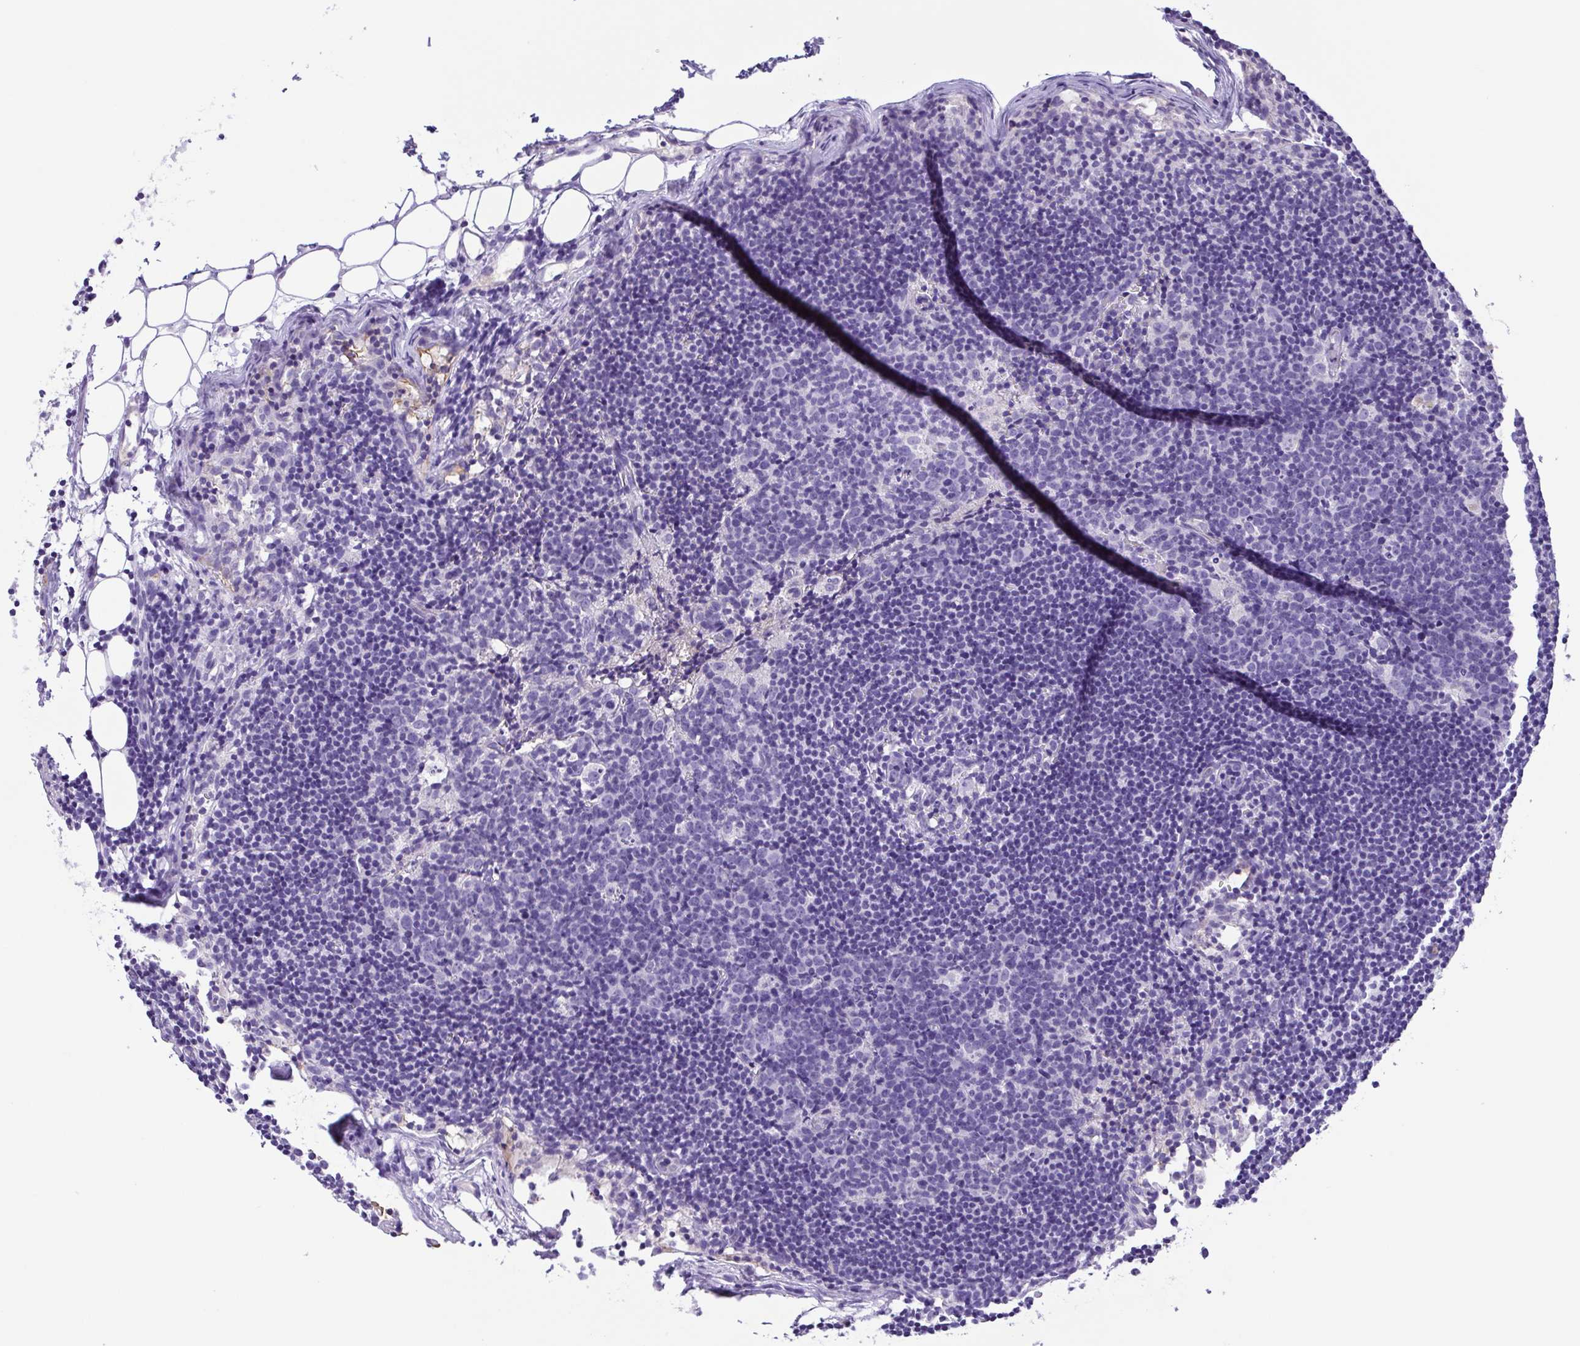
{"staining": {"intensity": "negative", "quantity": "none", "location": "none"}, "tissue": "lymph node", "cell_type": "Germinal center cells", "image_type": "normal", "snomed": [{"axis": "morphology", "description": "Normal tissue, NOS"}, {"axis": "topography", "description": "Lymph node"}], "caption": "Immunohistochemistry photomicrograph of unremarkable lymph node: human lymph node stained with DAB (3,3'-diaminobenzidine) demonstrates no significant protein positivity in germinal center cells. The staining is performed using DAB brown chromogen with nuclei counter-stained in using hematoxylin.", "gene": "IGFL1", "patient": {"sex": "female", "age": 41}}